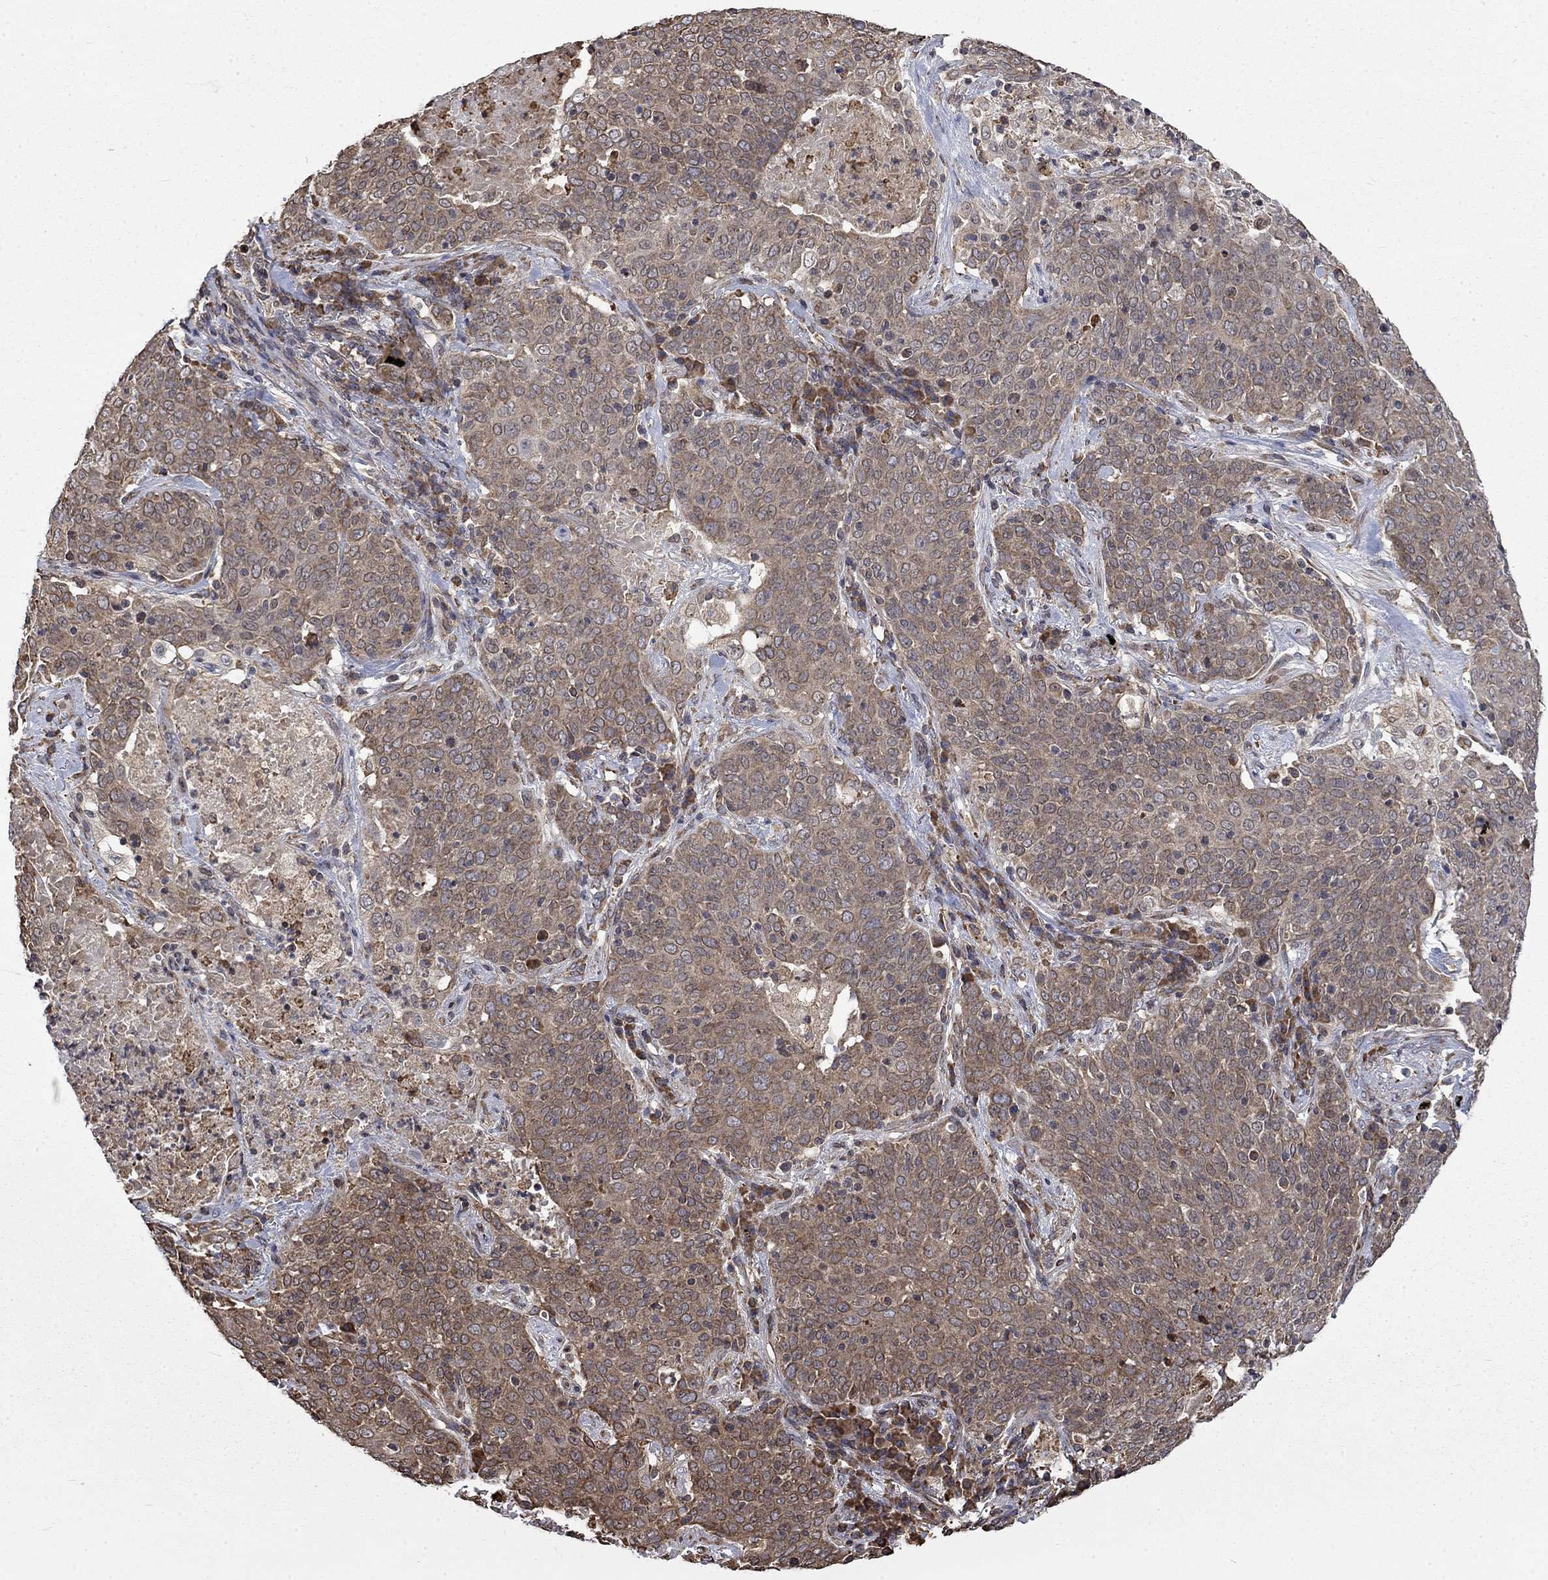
{"staining": {"intensity": "weak", "quantity": "25%-75%", "location": "cytoplasmic/membranous"}, "tissue": "lung cancer", "cell_type": "Tumor cells", "image_type": "cancer", "snomed": [{"axis": "morphology", "description": "Squamous cell carcinoma, NOS"}, {"axis": "topography", "description": "Lung"}], "caption": "High-magnification brightfield microscopy of lung squamous cell carcinoma stained with DAB (3,3'-diaminobenzidine) (brown) and counterstained with hematoxylin (blue). tumor cells exhibit weak cytoplasmic/membranous positivity is present in about25%-75% of cells.", "gene": "ESRRA", "patient": {"sex": "male", "age": 82}}